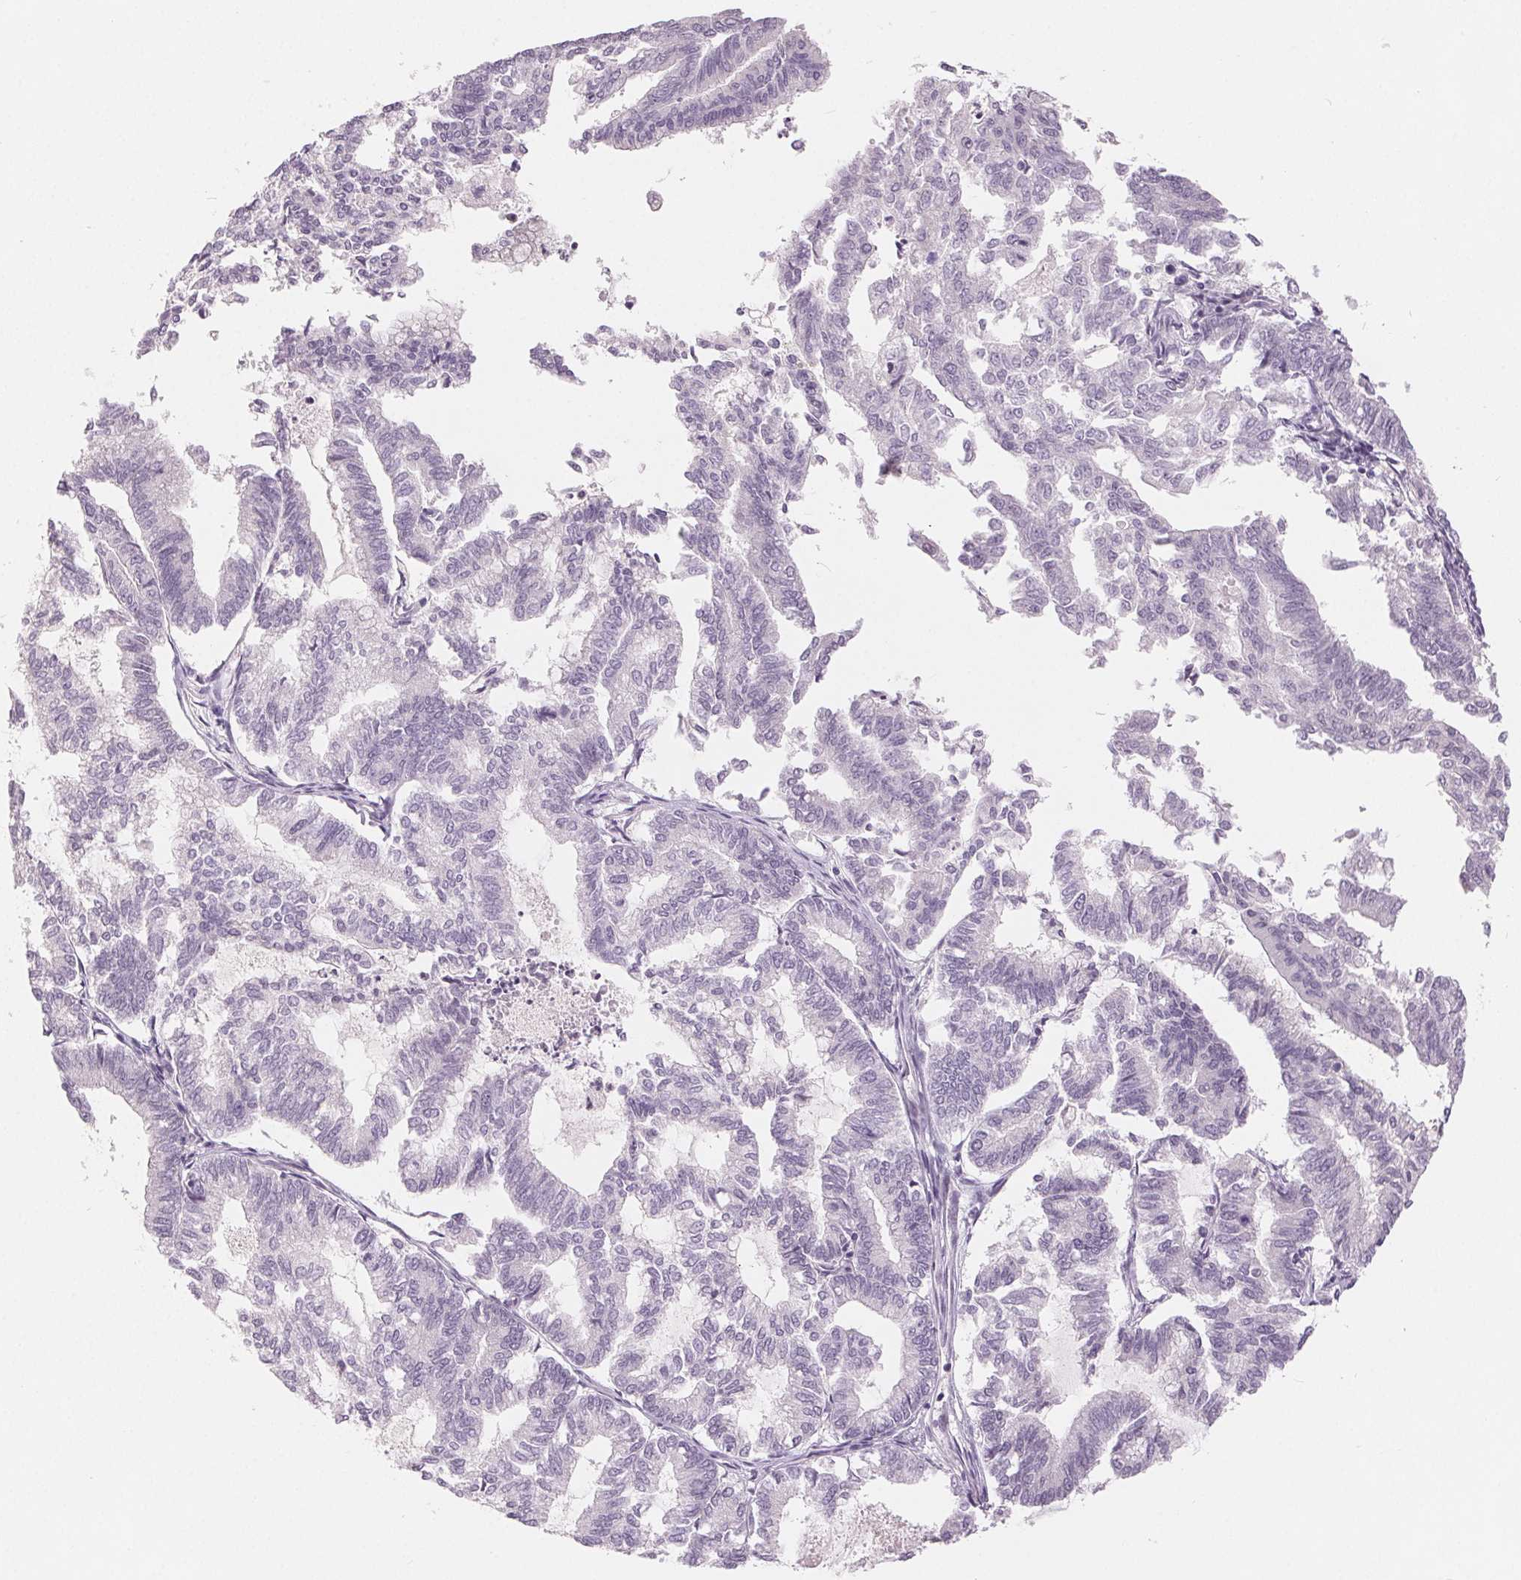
{"staining": {"intensity": "negative", "quantity": "none", "location": "none"}, "tissue": "endometrial cancer", "cell_type": "Tumor cells", "image_type": "cancer", "snomed": [{"axis": "morphology", "description": "Adenocarcinoma, NOS"}, {"axis": "topography", "description": "Endometrium"}], "caption": "A histopathology image of human endometrial cancer (adenocarcinoma) is negative for staining in tumor cells.", "gene": "ZBBX", "patient": {"sex": "female", "age": 79}}